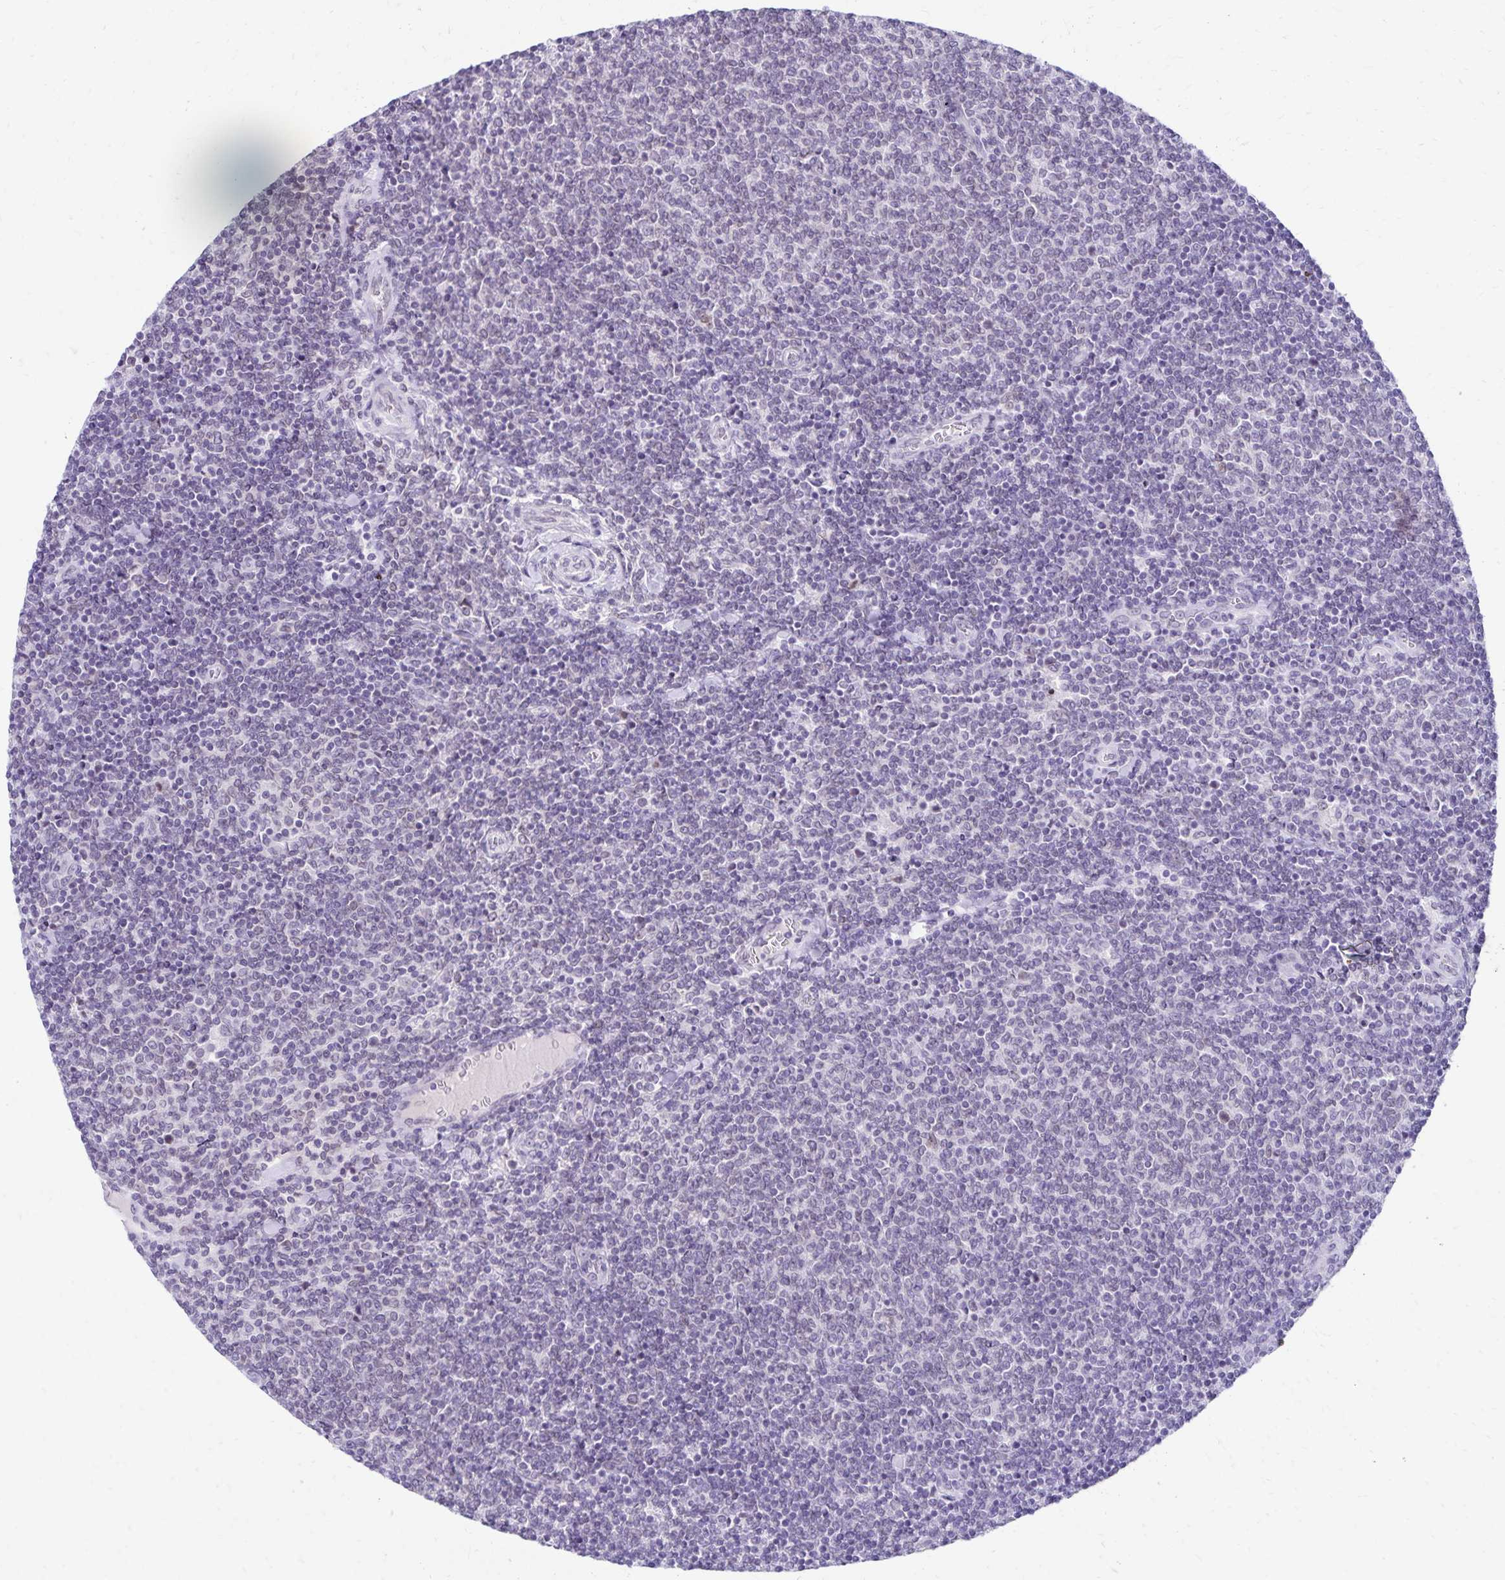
{"staining": {"intensity": "negative", "quantity": "none", "location": "none"}, "tissue": "lymphoma", "cell_type": "Tumor cells", "image_type": "cancer", "snomed": [{"axis": "morphology", "description": "Malignant lymphoma, non-Hodgkin's type, Low grade"}, {"axis": "topography", "description": "Lymph node"}], "caption": "Tumor cells are negative for brown protein staining in low-grade malignant lymphoma, non-Hodgkin's type. (Stains: DAB (3,3'-diaminobenzidine) IHC with hematoxylin counter stain, Microscopy: brightfield microscopy at high magnification).", "gene": "FAM166C", "patient": {"sex": "male", "age": 52}}